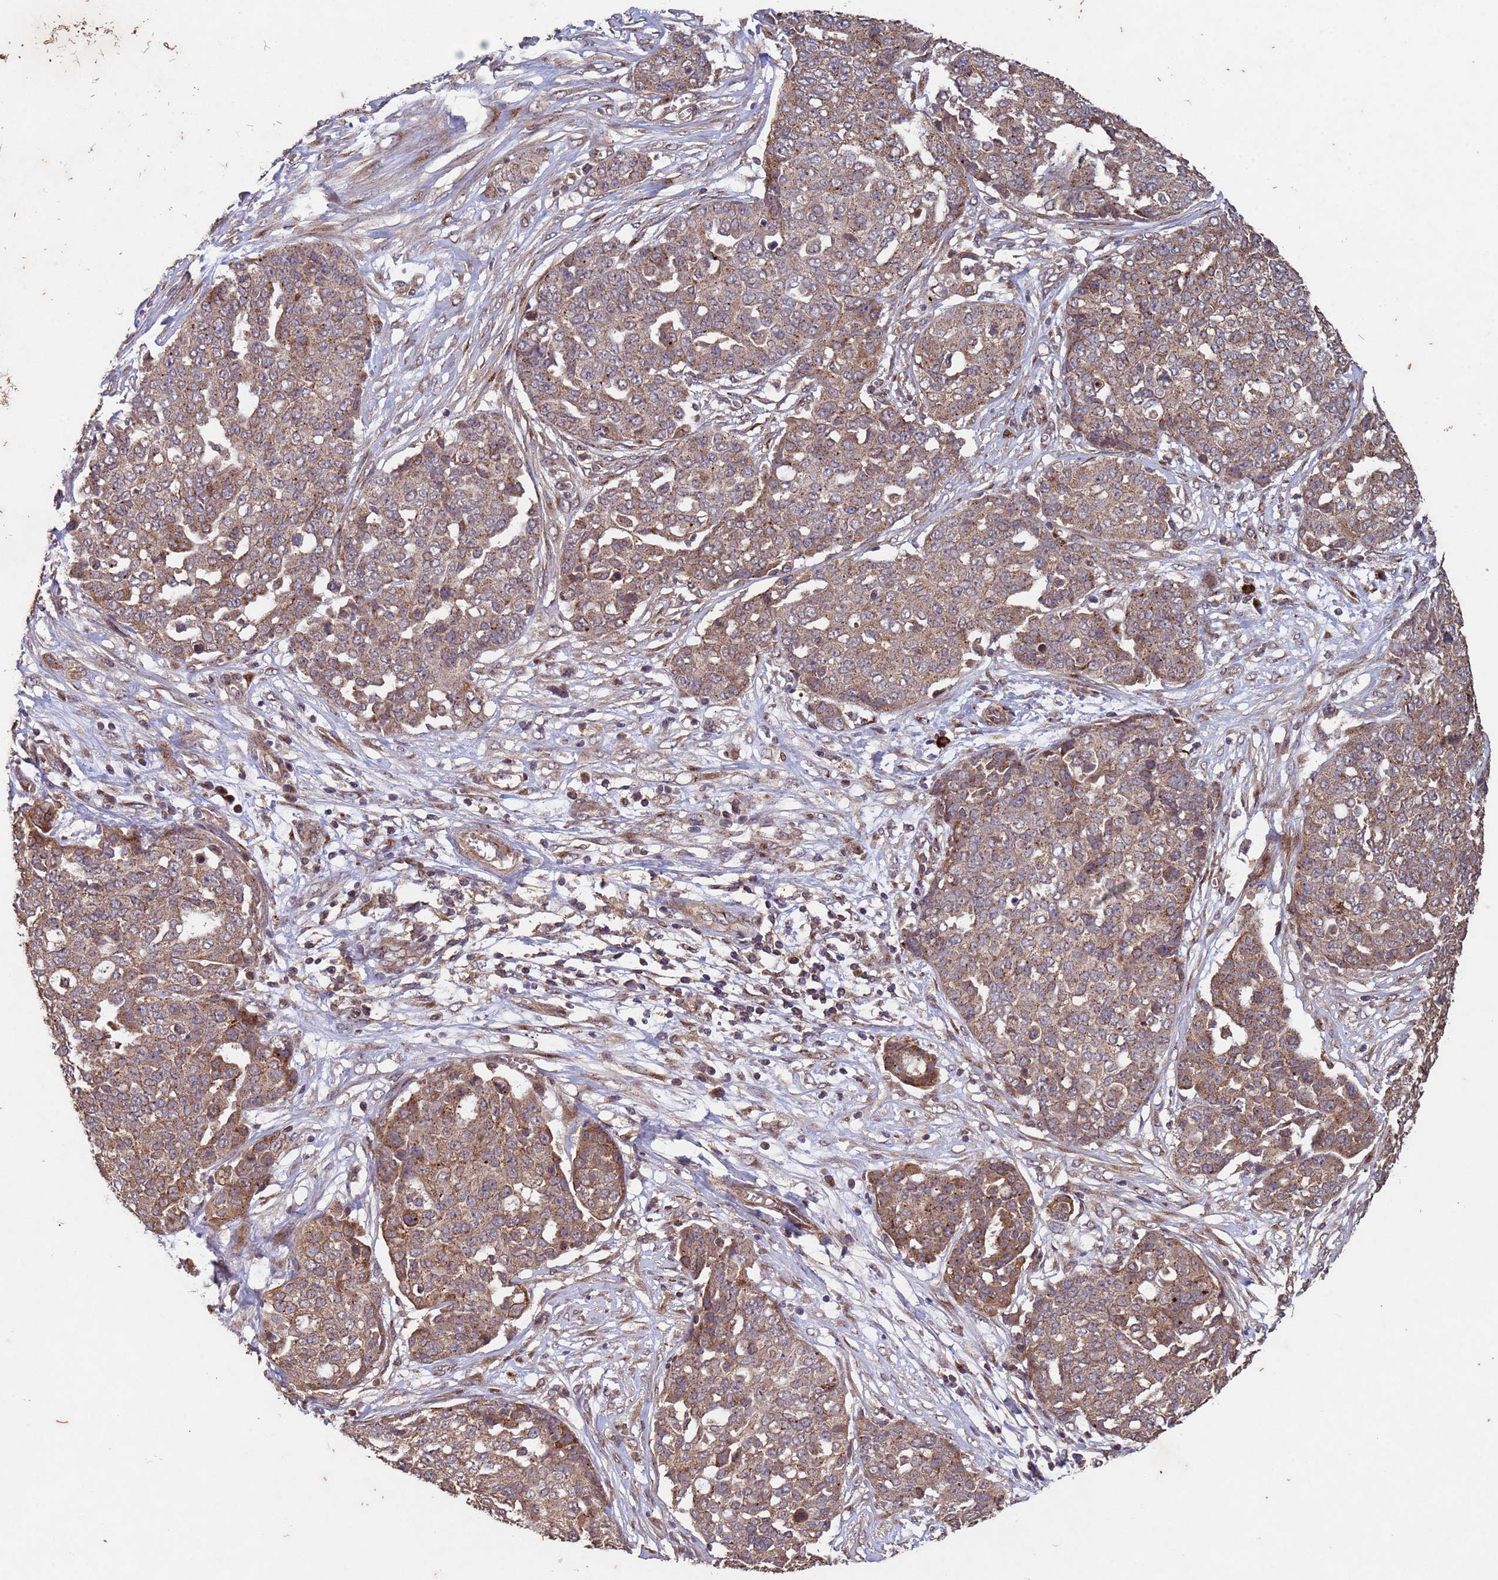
{"staining": {"intensity": "moderate", "quantity": ">75%", "location": "cytoplasmic/membranous"}, "tissue": "ovarian cancer", "cell_type": "Tumor cells", "image_type": "cancer", "snomed": [{"axis": "morphology", "description": "Cystadenocarcinoma, serous, NOS"}, {"axis": "topography", "description": "Soft tissue"}, {"axis": "topography", "description": "Ovary"}], "caption": "Serous cystadenocarcinoma (ovarian) stained with a protein marker exhibits moderate staining in tumor cells.", "gene": "FASTKD1", "patient": {"sex": "female", "age": 57}}